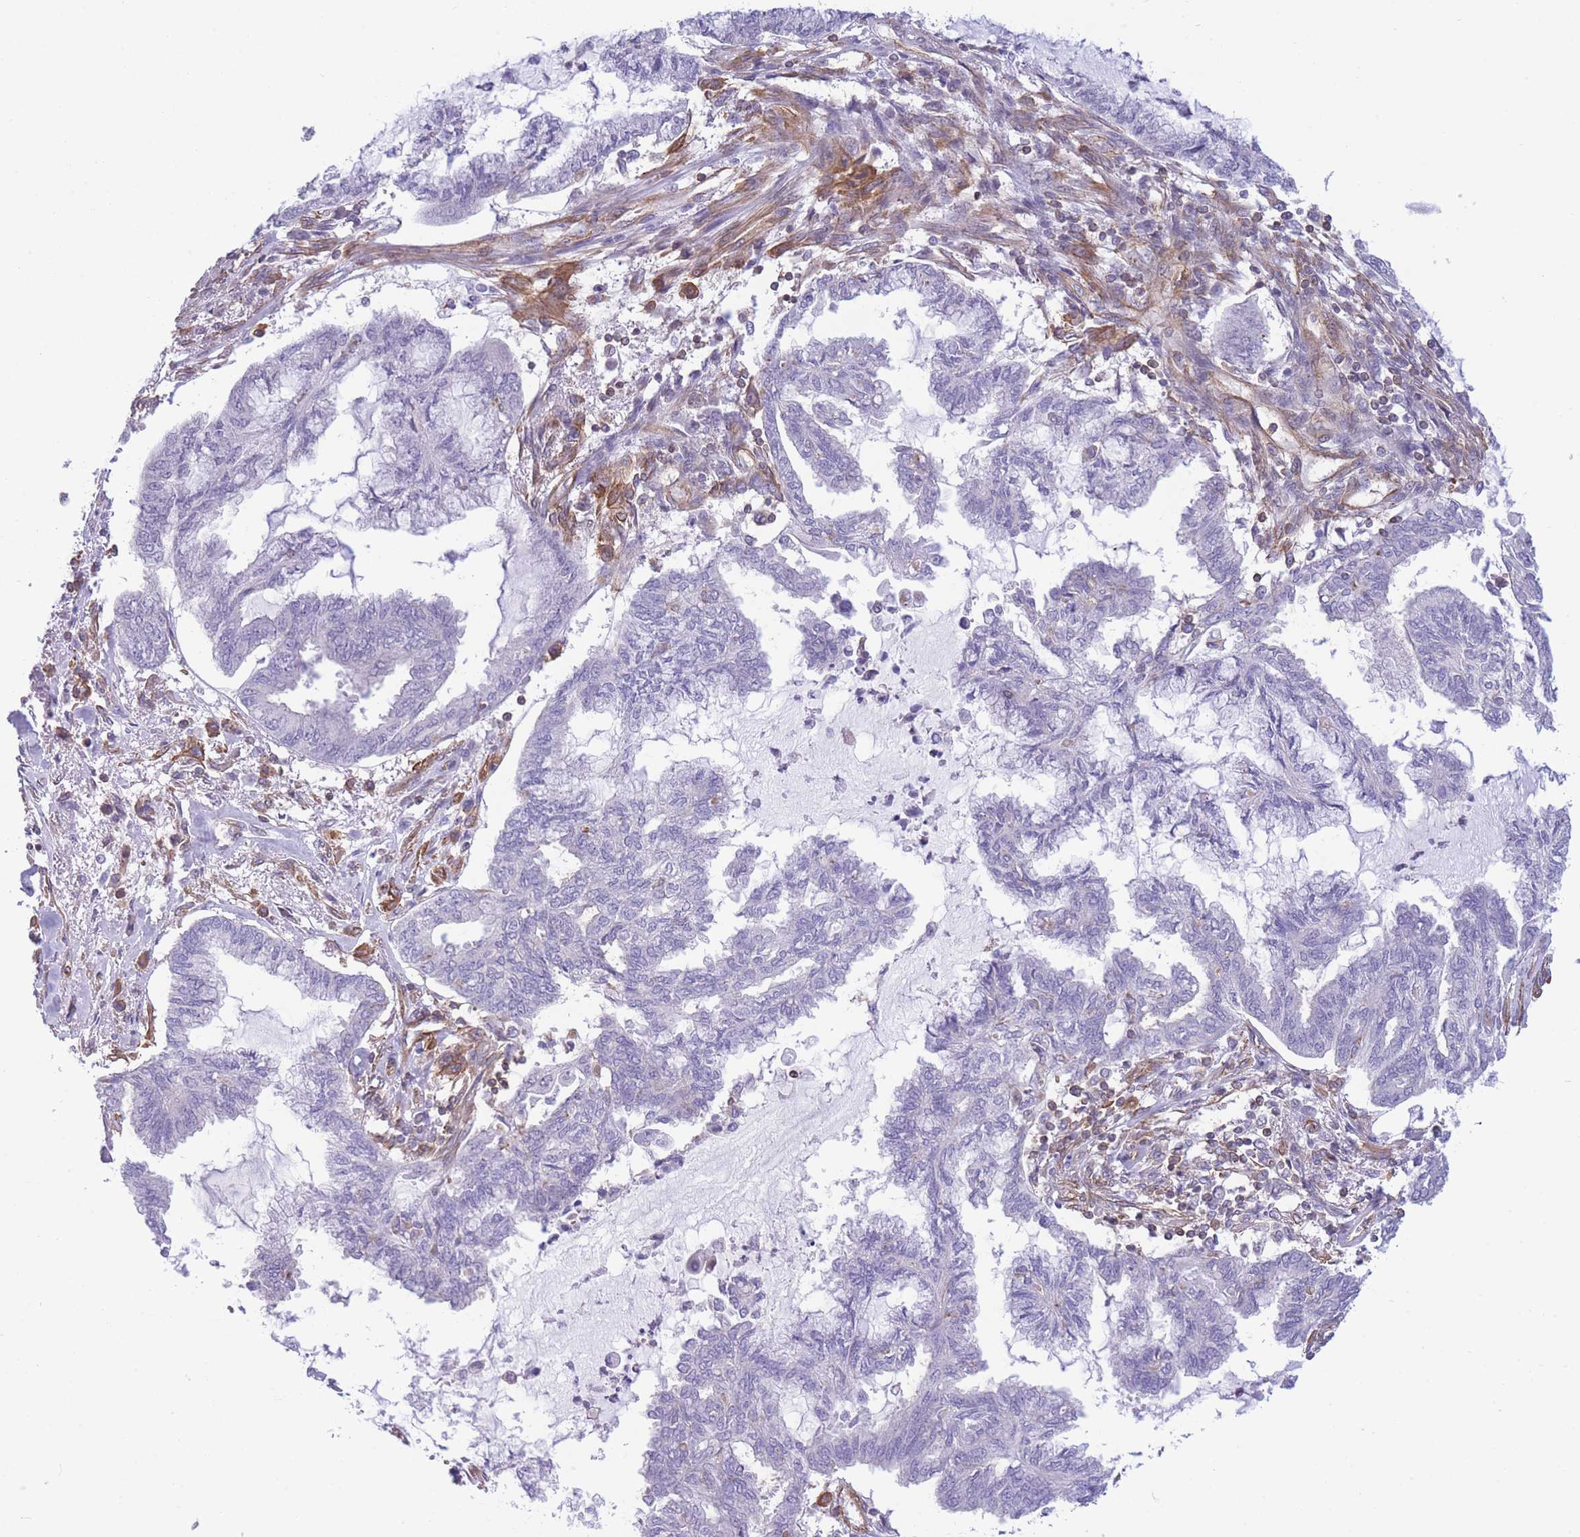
{"staining": {"intensity": "negative", "quantity": "none", "location": "none"}, "tissue": "endometrial cancer", "cell_type": "Tumor cells", "image_type": "cancer", "snomed": [{"axis": "morphology", "description": "Adenocarcinoma, NOS"}, {"axis": "topography", "description": "Endometrium"}], "caption": "Protein analysis of adenocarcinoma (endometrial) reveals no significant positivity in tumor cells.", "gene": "CDC25B", "patient": {"sex": "female", "age": 86}}